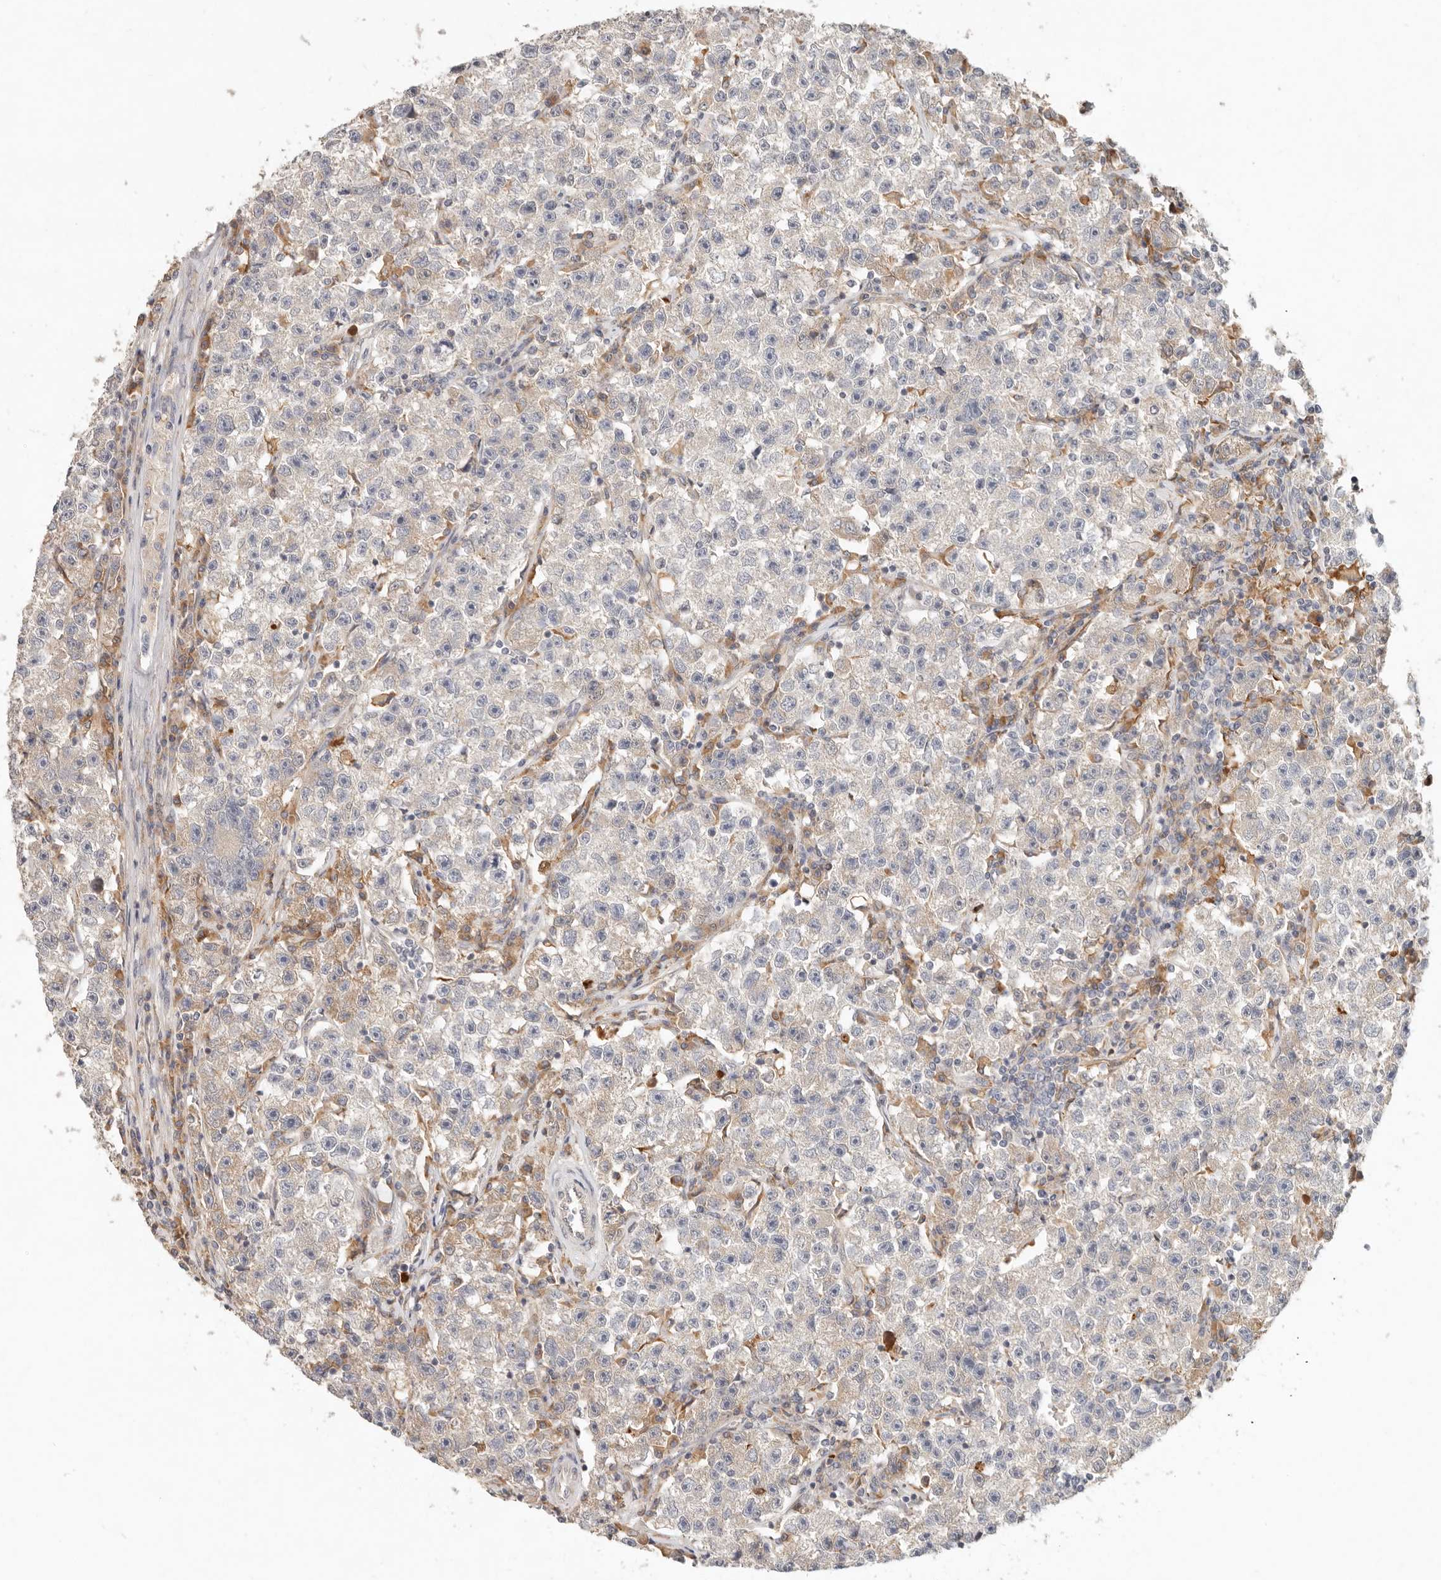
{"staining": {"intensity": "negative", "quantity": "none", "location": "none"}, "tissue": "testis cancer", "cell_type": "Tumor cells", "image_type": "cancer", "snomed": [{"axis": "morphology", "description": "Seminoma, NOS"}, {"axis": "topography", "description": "Testis"}], "caption": "Tumor cells show no significant positivity in seminoma (testis).", "gene": "ARHGEF10L", "patient": {"sex": "male", "age": 22}}